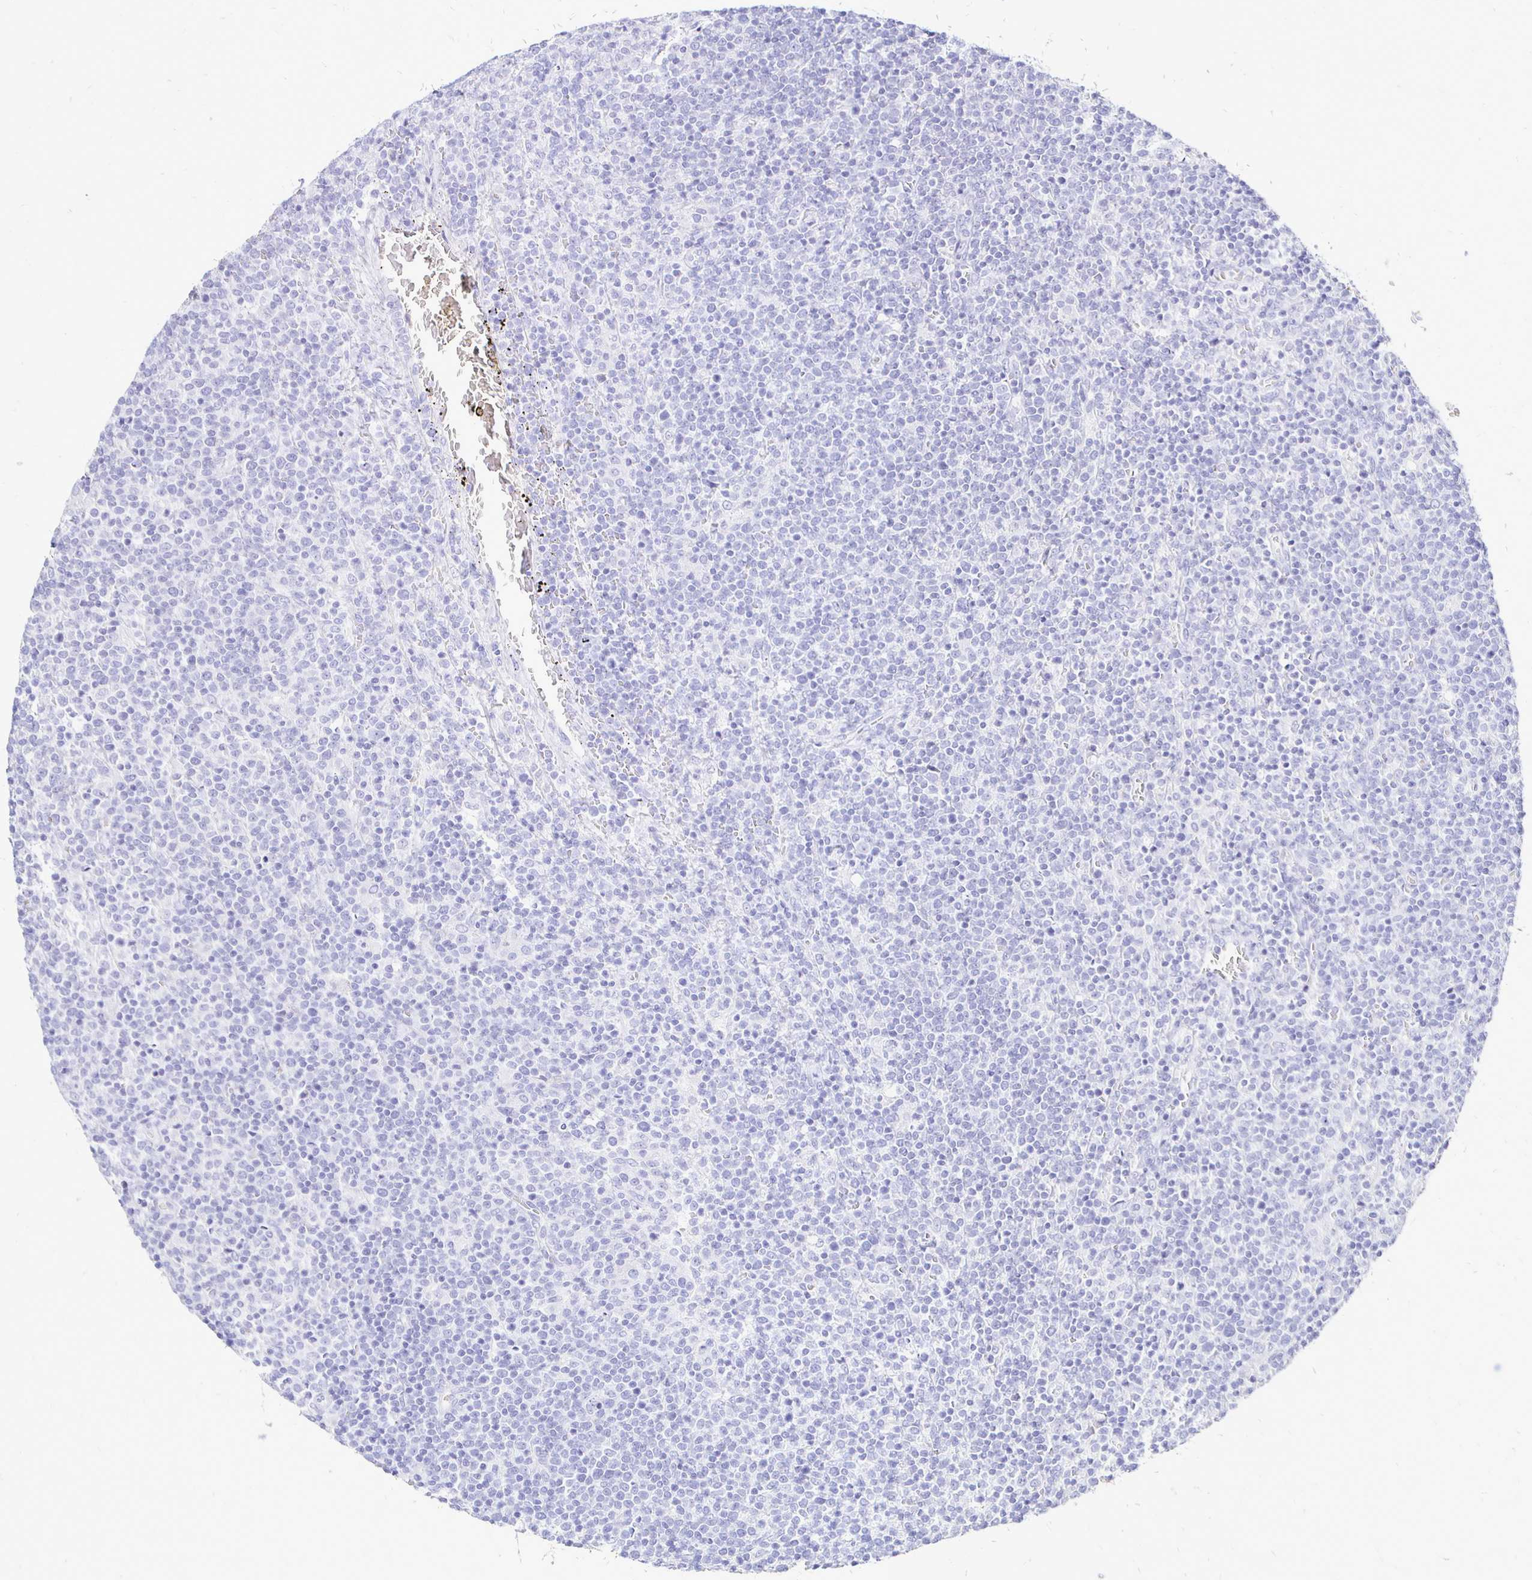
{"staining": {"intensity": "negative", "quantity": "none", "location": "none"}, "tissue": "lymphoma", "cell_type": "Tumor cells", "image_type": "cancer", "snomed": [{"axis": "morphology", "description": "Malignant lymphoma, non-Hodgkin's type, High grade"}, {"axis": "topography", "description": "Lymph node"}], "caption": "Immunohistochemical staining of malignant lymphoma, non-Hodgkin's type (high-grade) shows no significant positivity in tumor cells. The staining is performed using DAB (3,3'-diaminobenzidine) brown chromogen with nuclei counter-stained in using hematoxylin.", "gene": "IRGC", "patient": {"sex": "male", "age": 61}}